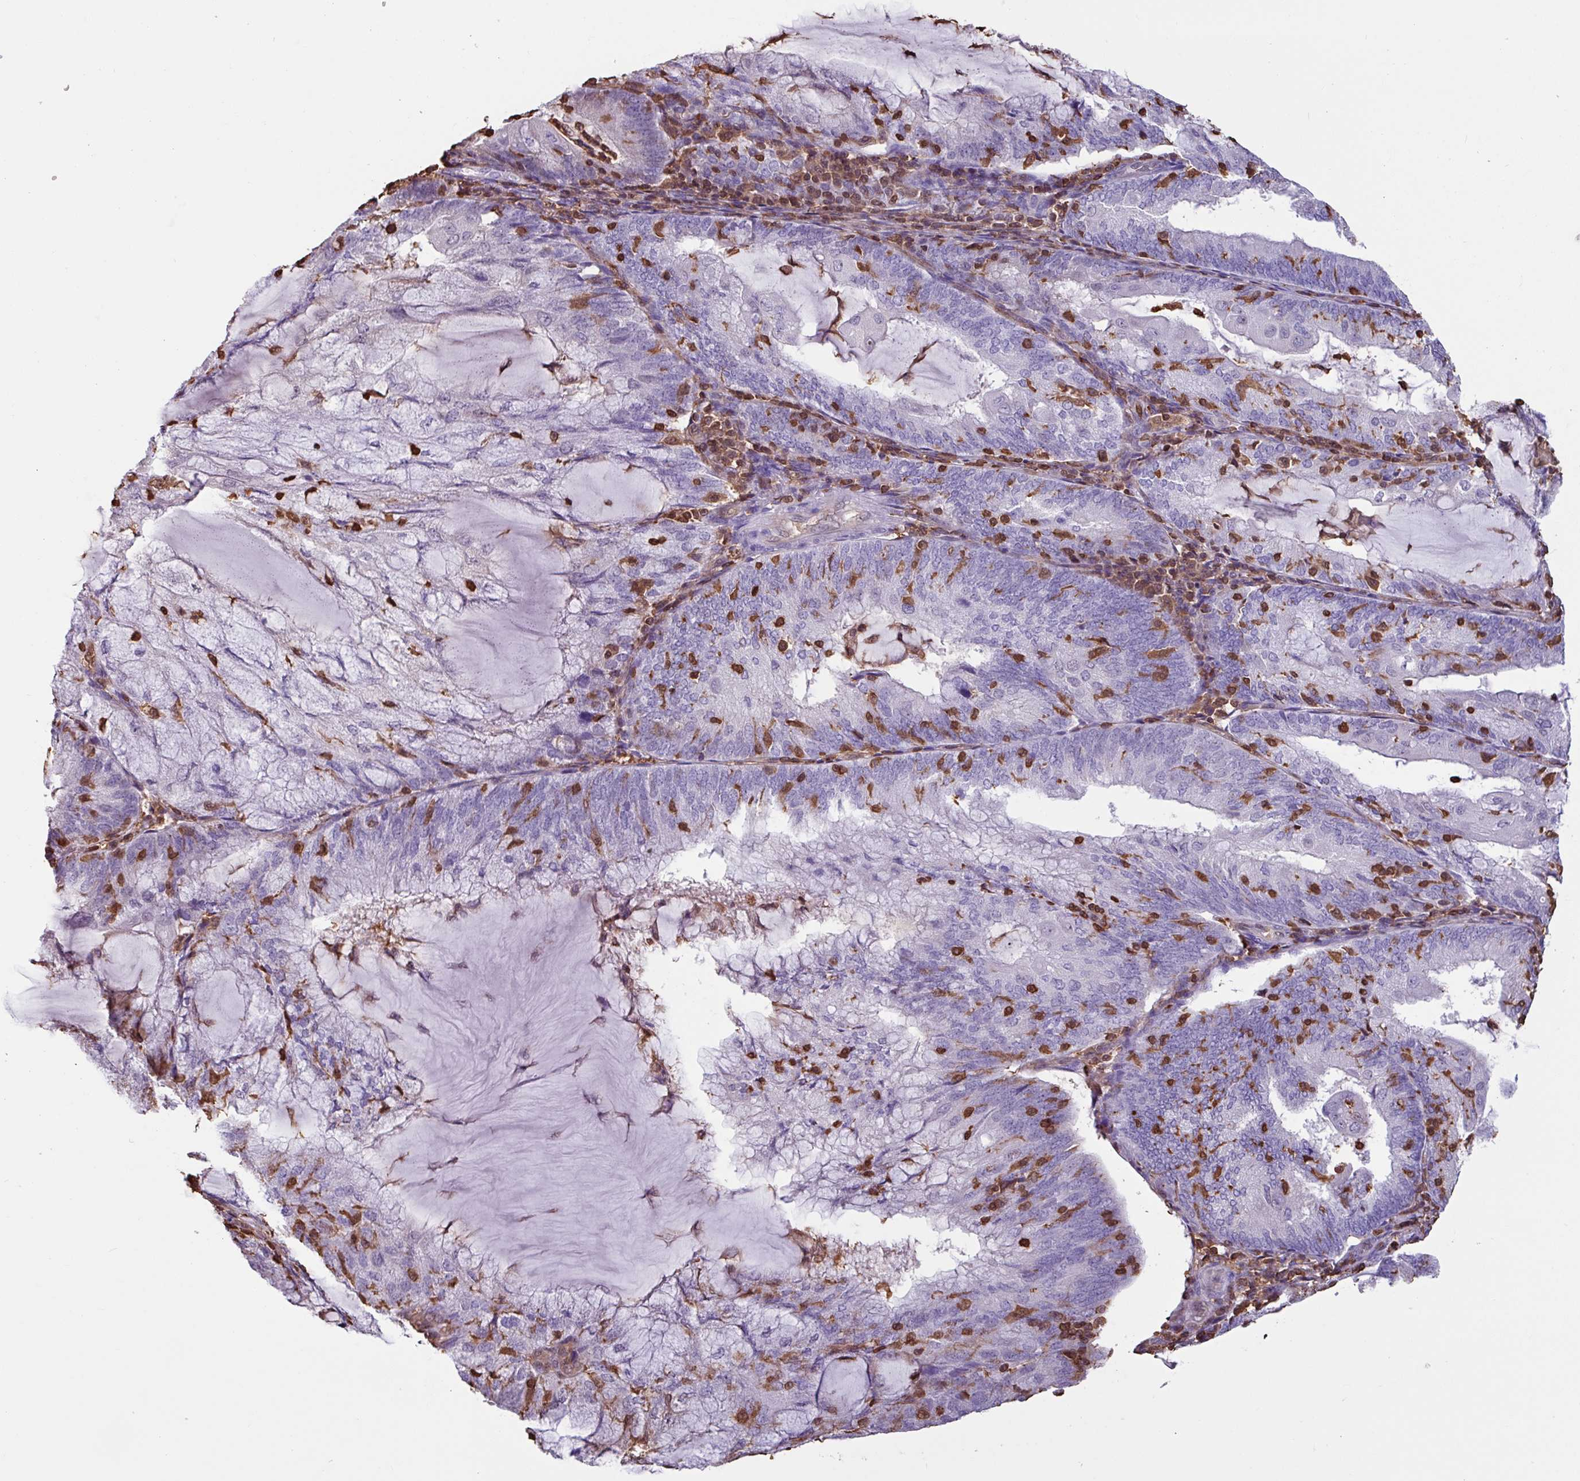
{"staining": {"intensity": "negative", "quantity": "none", "location": "none"}, "tissue": "endometrial cancer", "cell_type": "Tumor cells", "image_type": "cancer", "snomed": [{"axis": "morphology", "description": "Adenocarcinoma, NOS"}, {"axis": "topography", "description": "Endometrium"}], "caption": "High power microscopy micrograph of an IHC histopathology image of endometrial adenocarcinoma, revealing no significant positivity in tumor cells. (Immunohistochemistry, brightfield microscopy, high magnification).", "gene": "ARHGDIB", "patient": {"sex": "female", "age": 81}}